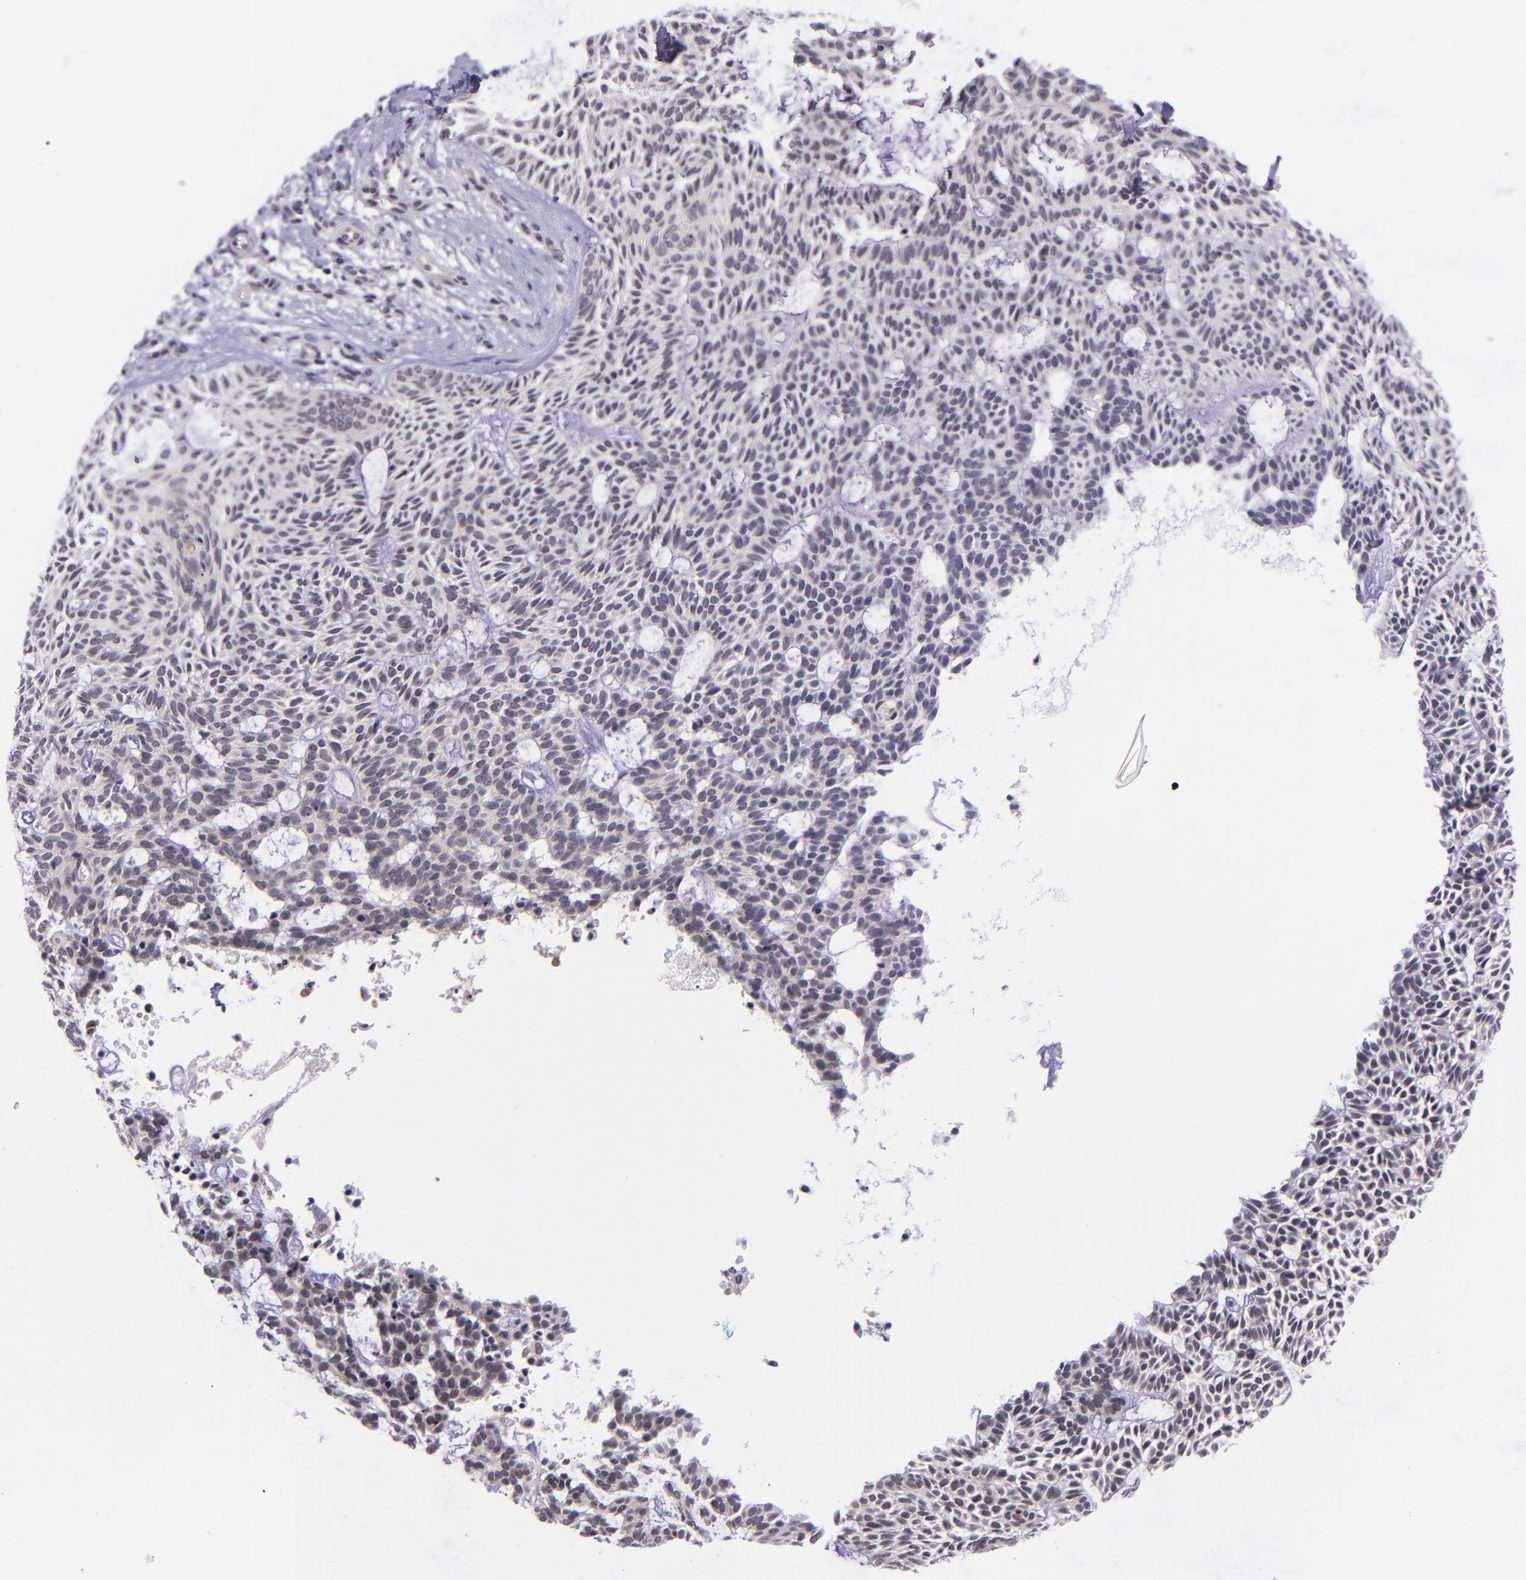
{"staining": {"intensity": "negative", "quantity": "none", "location": "none"}, "tissue": "skin cancer", "cell_type": "Tumor cells", "image_type": "cancer", "snomed": [{"axis": "morphology", "description": "Basal cell carcinoma"}, {"axis": "topography", "description": "Skin"}], "caption": "The image shows no staining of tumor cells in skin cancer.", "gene": "SELL", "patient": {"sex": "male", "age": 75}}